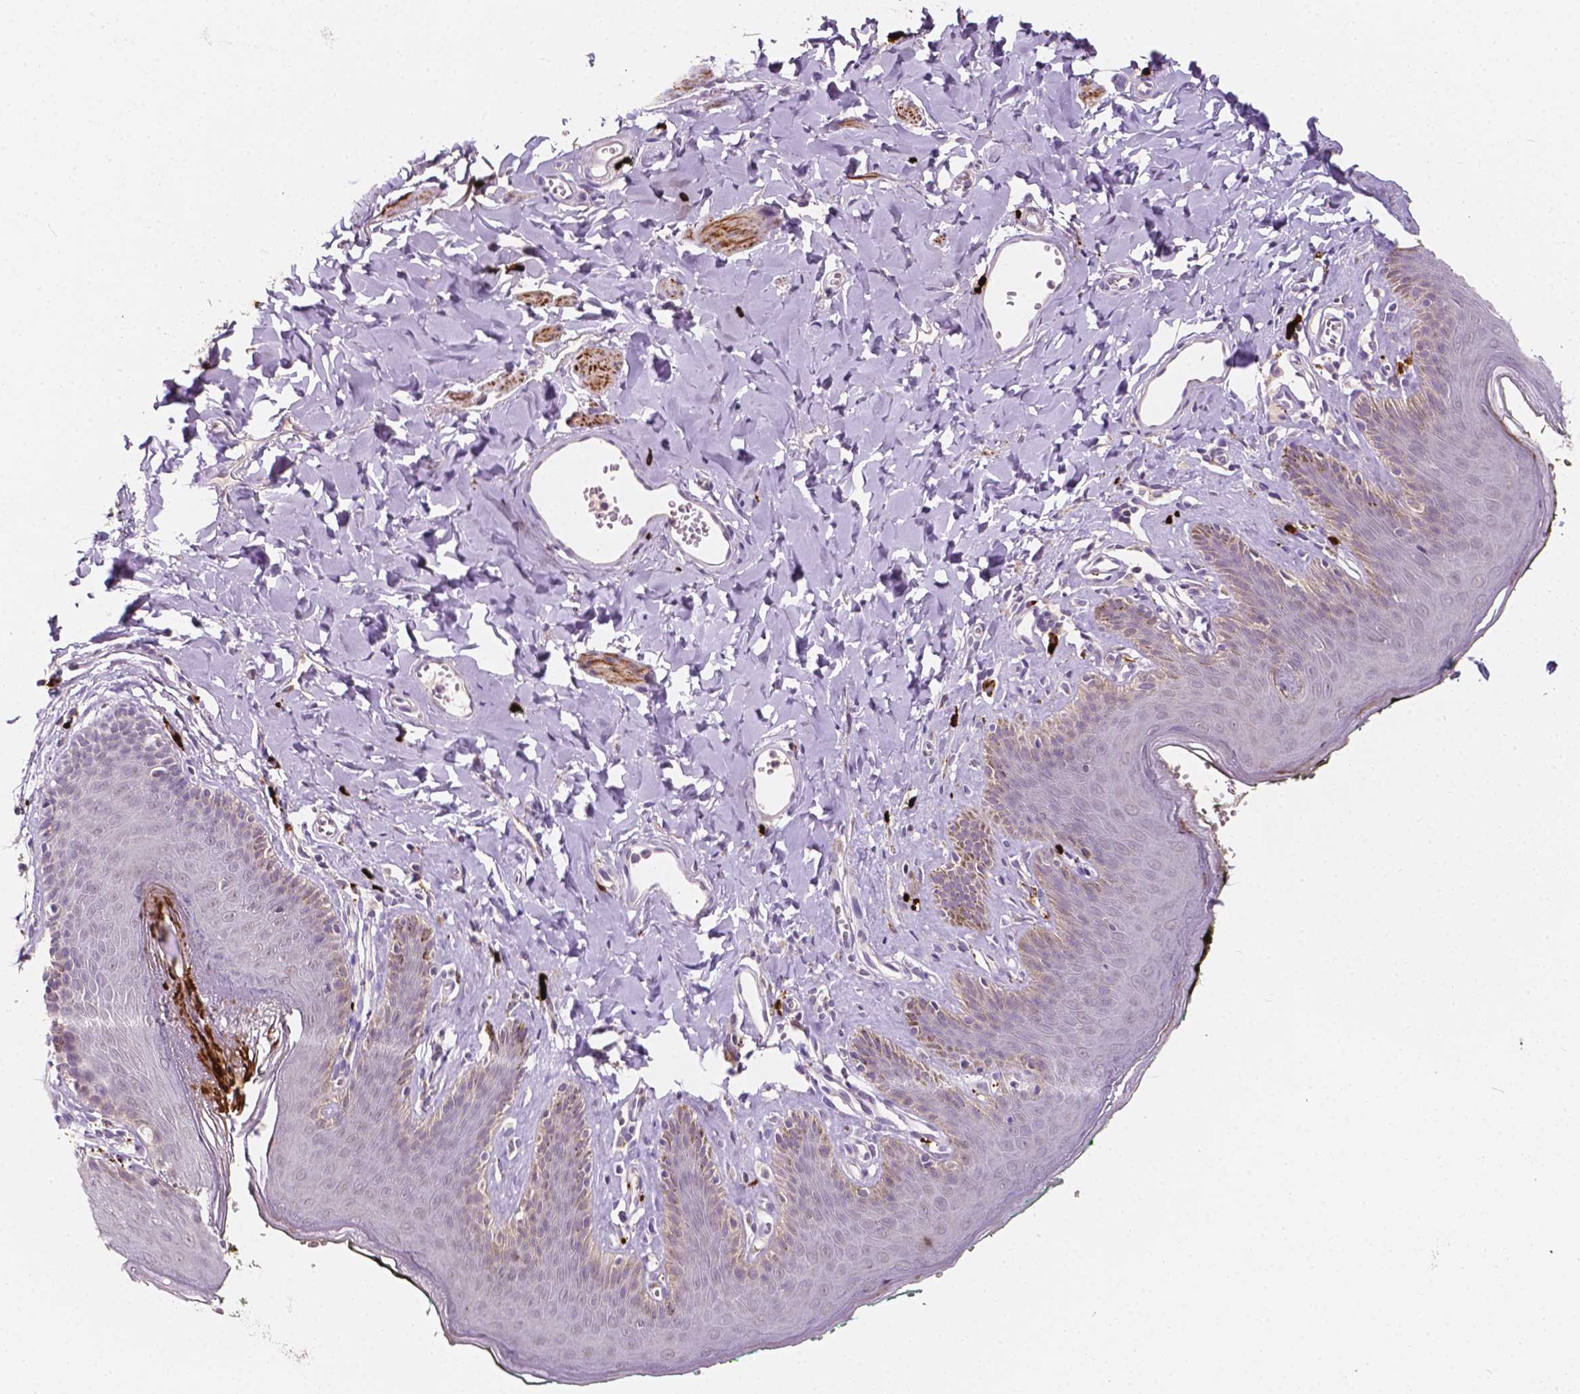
{"staining": {"intensity": "negative", "quantity": "none", "location": "none"}, "tissue": "skin", "cell_type": "Epidermal cells", "image_type": "normal", "snomed": [{"axis": "morphology", "description": "Normal tissue, NOS"}, {"axis": "topography", "description": "Vulva"}, {"axis": "topography", "description": "Peripheral nerve tissue"}], "caption": "Micrograph shows no significant protein staining in epidermal cells of unremarkable skin. (DAB (3,3'-diaminobenzidine) immunohistochemistry (IHC) with hematoxylin counter stain).", "gene": "SIRT2", "patient": {"sex": "female", "age": 66}}